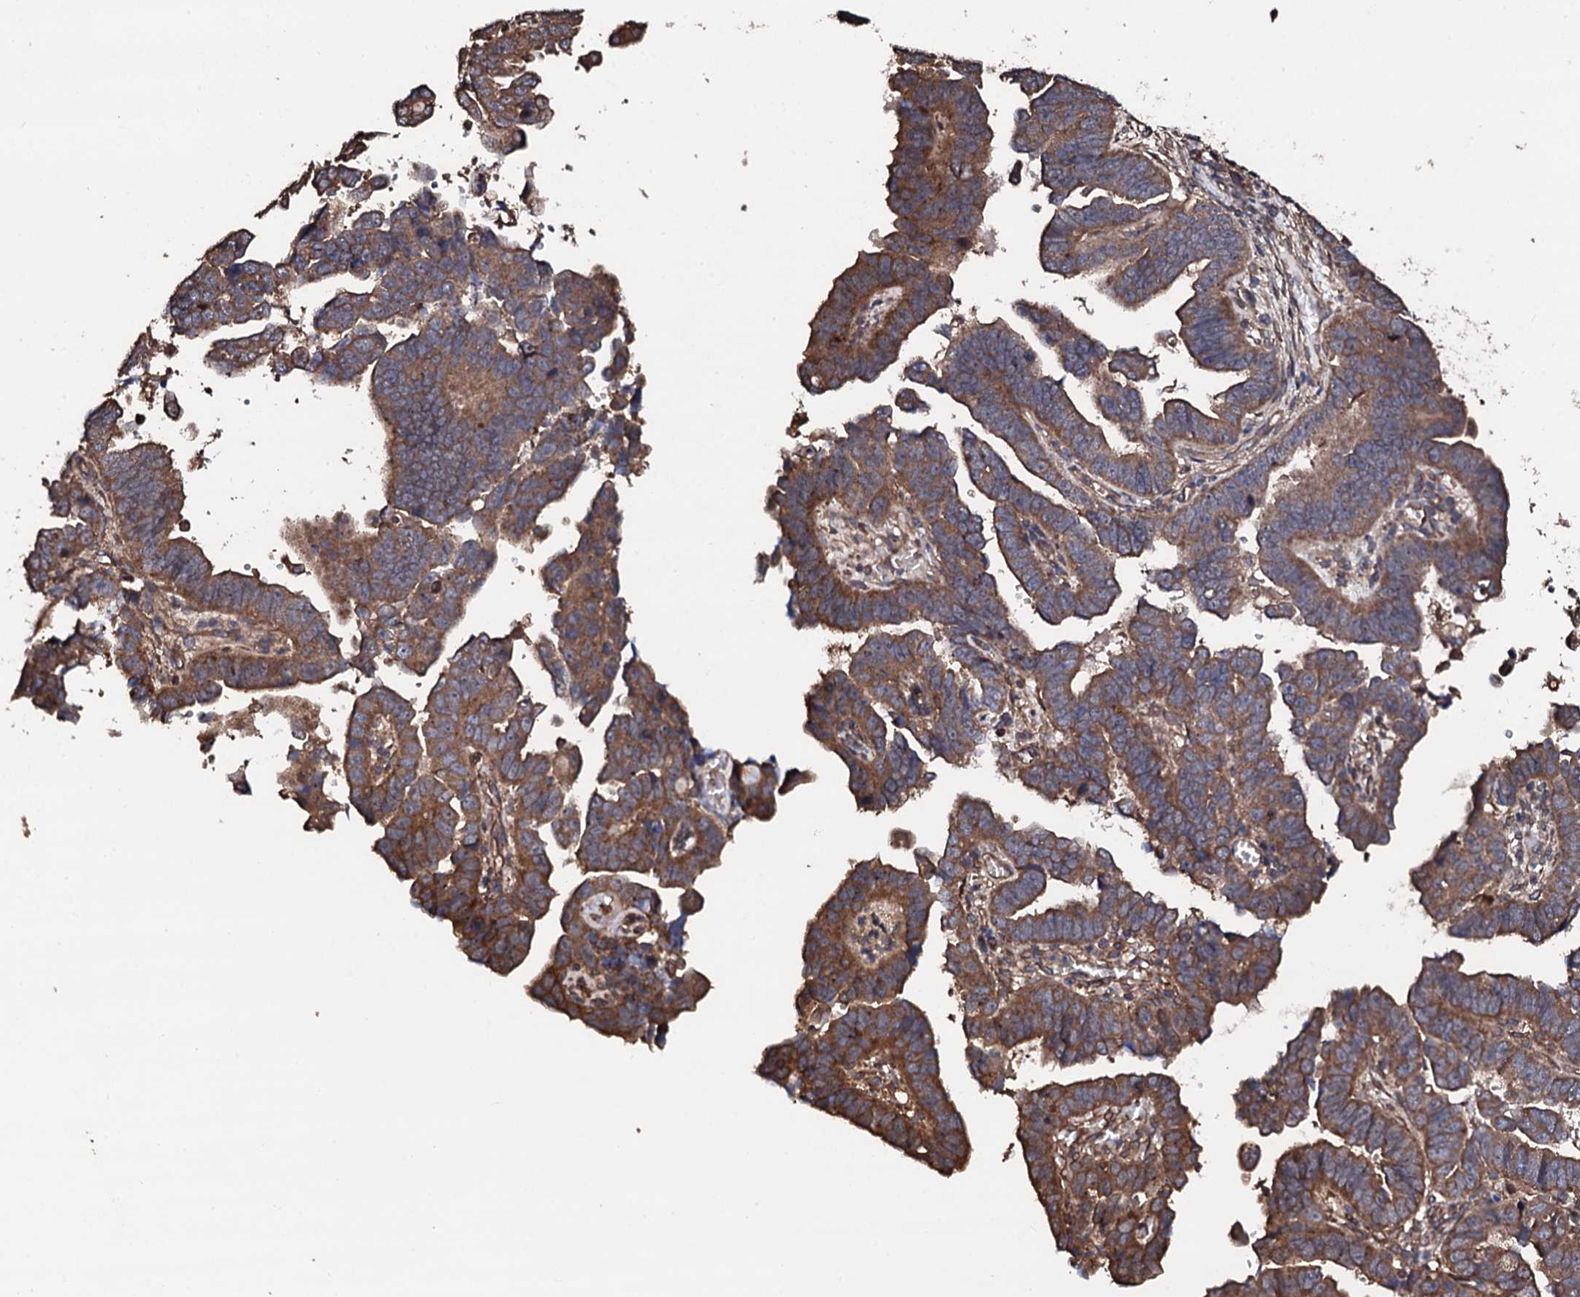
{"staining": {"intensity": "moderate", "quantity": ">75%", "location": "cytoplasmic/membranous"}, "tissue": "endometrial cancer", "cell_type": "Tumor cells", "image_type": "cancer", "snomed": [{"axis": "morphology", "description": "Adenocarcinoma, NOS"}, {"axis": "topography", "description": "Endometrium"}], "caption": "Immunohistochemistry (IHC) (DAB) staining of human endometrial cancer demonstrates moderate cytoplasmic/membranous protein staining in about >75% of tumor cells.", "gene": "CKAP5", "patient": {"sex": "female", "age": 75}}